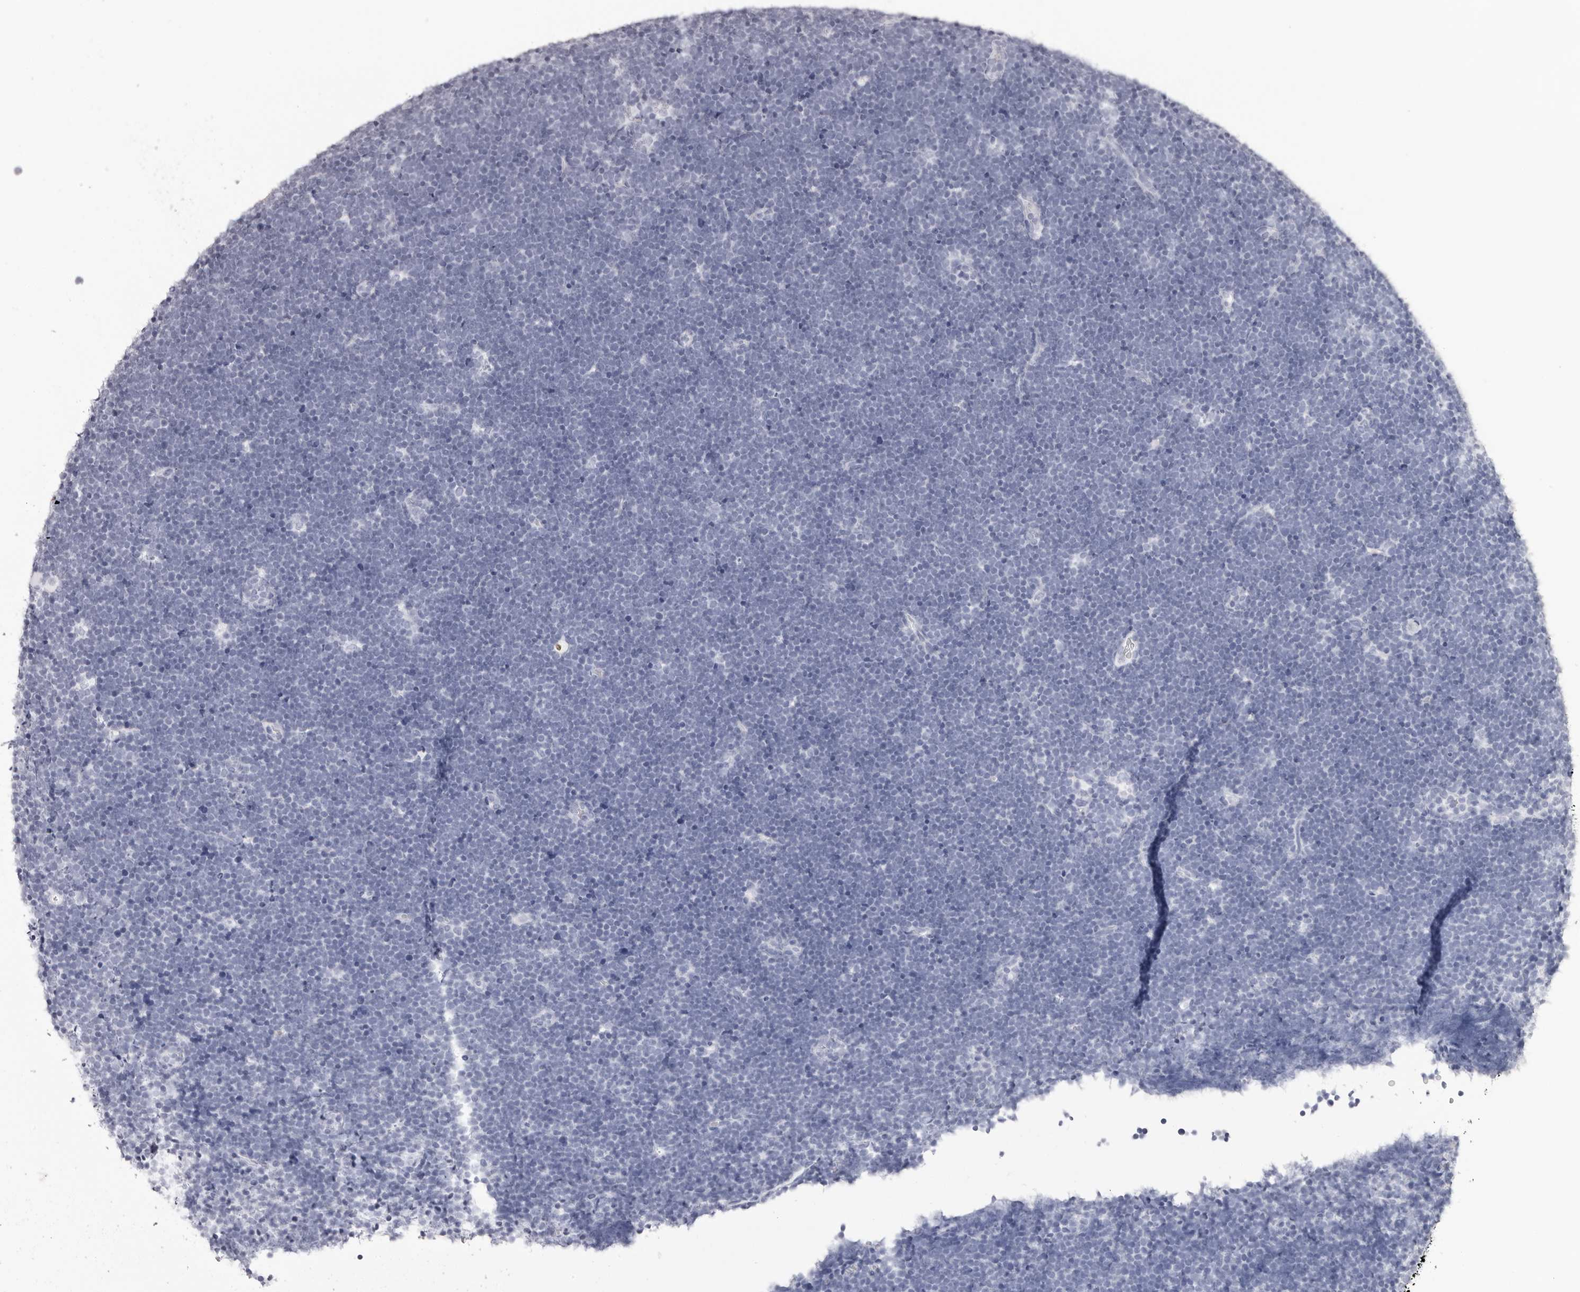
{"staining": {"intensity": "negative", "quantity": "none", "location": "none"}, "tissue": "lymphoma", "cell_type": "Tumor cells", "image_type": "cancer", "snomed": [{"axis": "morphology", "description": "Malignant lymphoma, non-Hodgkin's type, High grade"}, {"axis": "topography", "description": "Lymph node"}], "caption": "The image shows no significant expression in tumor cells of lymphoma. (Brightfield microscopy of DAB (3,3'-diaminobenzidine) IHC at high magnification).", "gene": "CST1", "patient": {"sex": "male", "age": 13}}